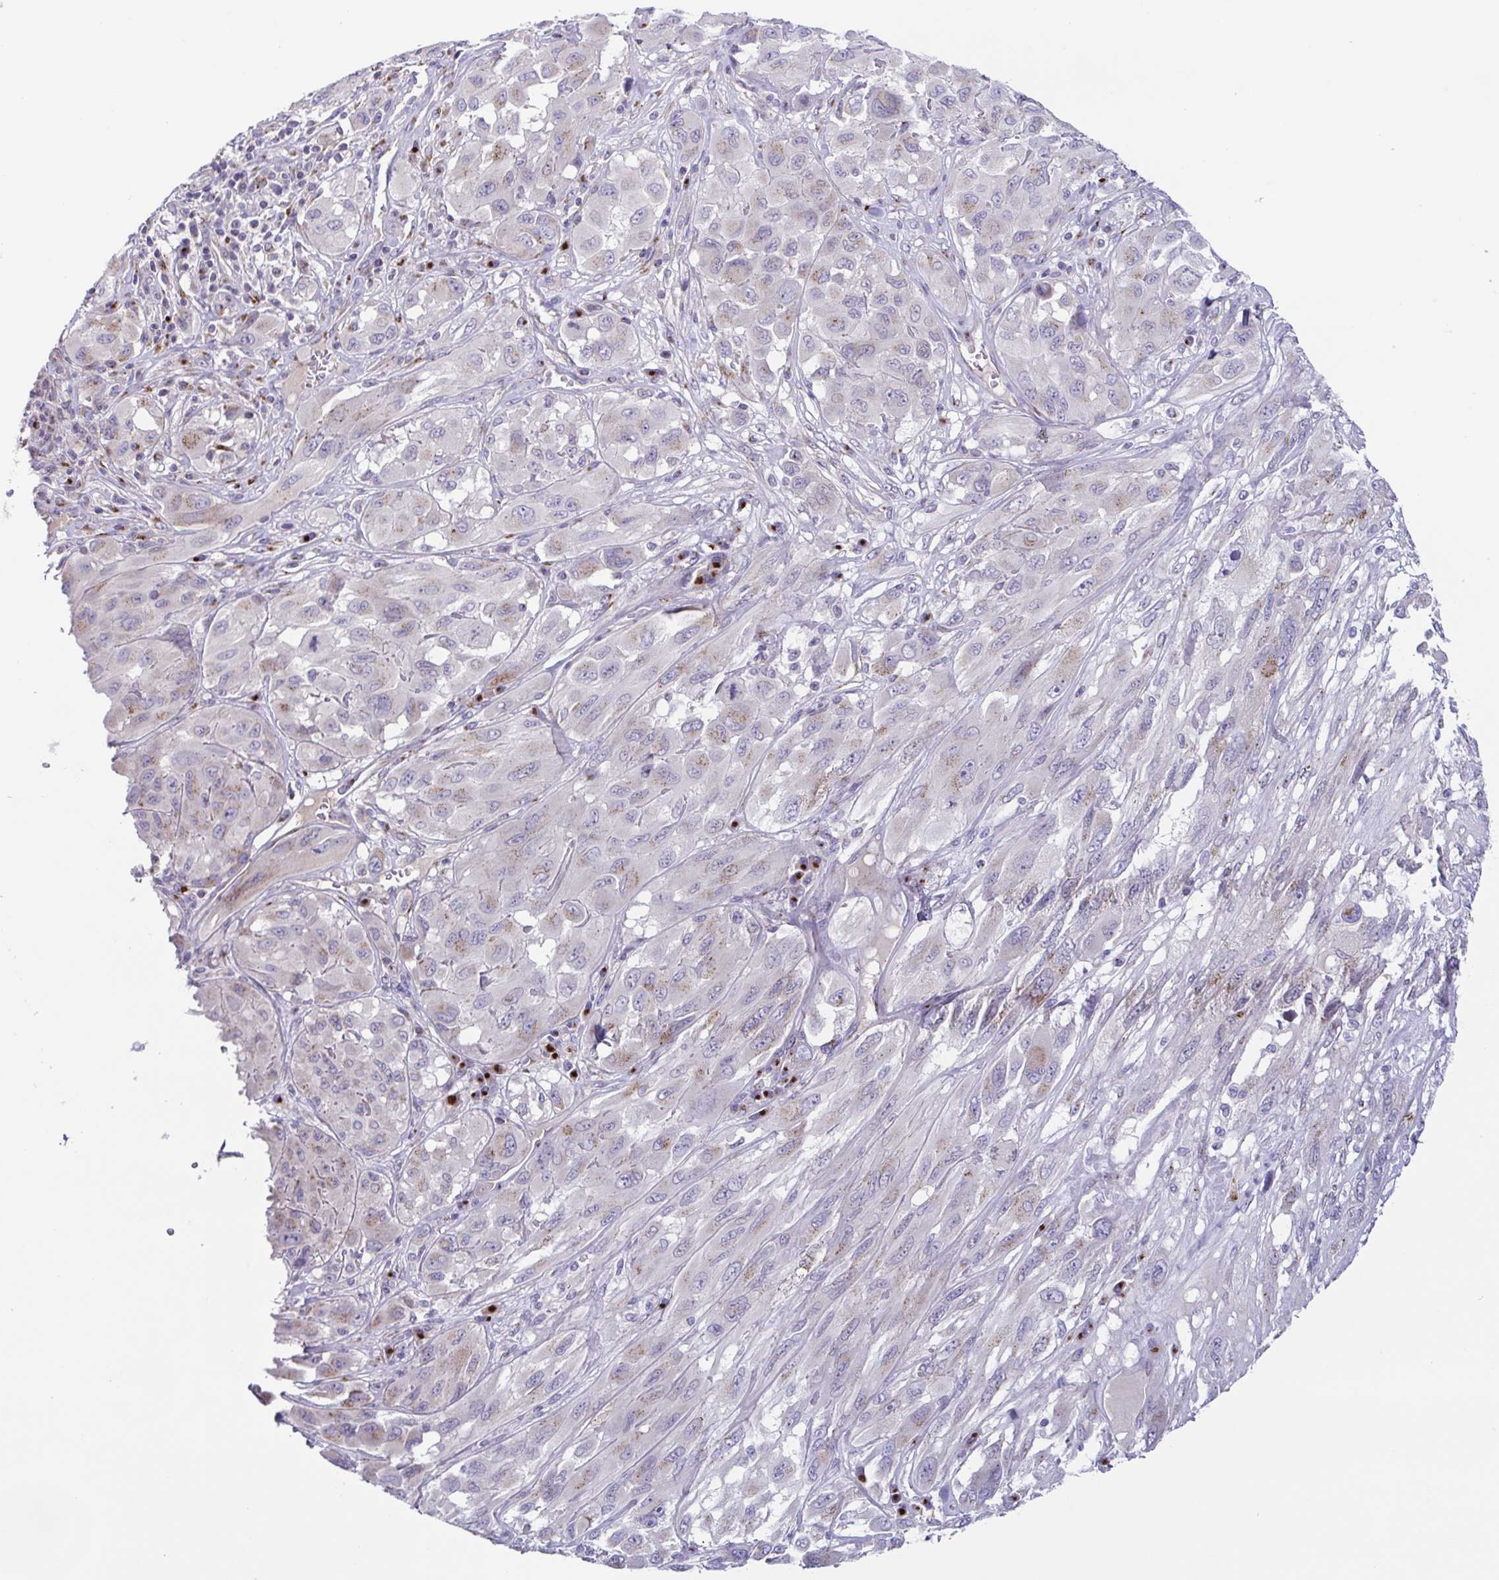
{"staining": {"intensity": "weak", "quantity": "<25%", "location": "cytoplasmic/membranous"}, "tissue": "melanoma", "cell_type": "Tumor cells", "image_type": "cancer", "snomed": [{"axis": "morphology", "description": "Malignant melanoma, NOS"}, {"axis": "topography", "description": "Skin"}], "caption": "Tumor cells show no significant staining in malignant melanoma.", "gene": "COL17A1", "patient": {"sex": "female", "age": 91}}